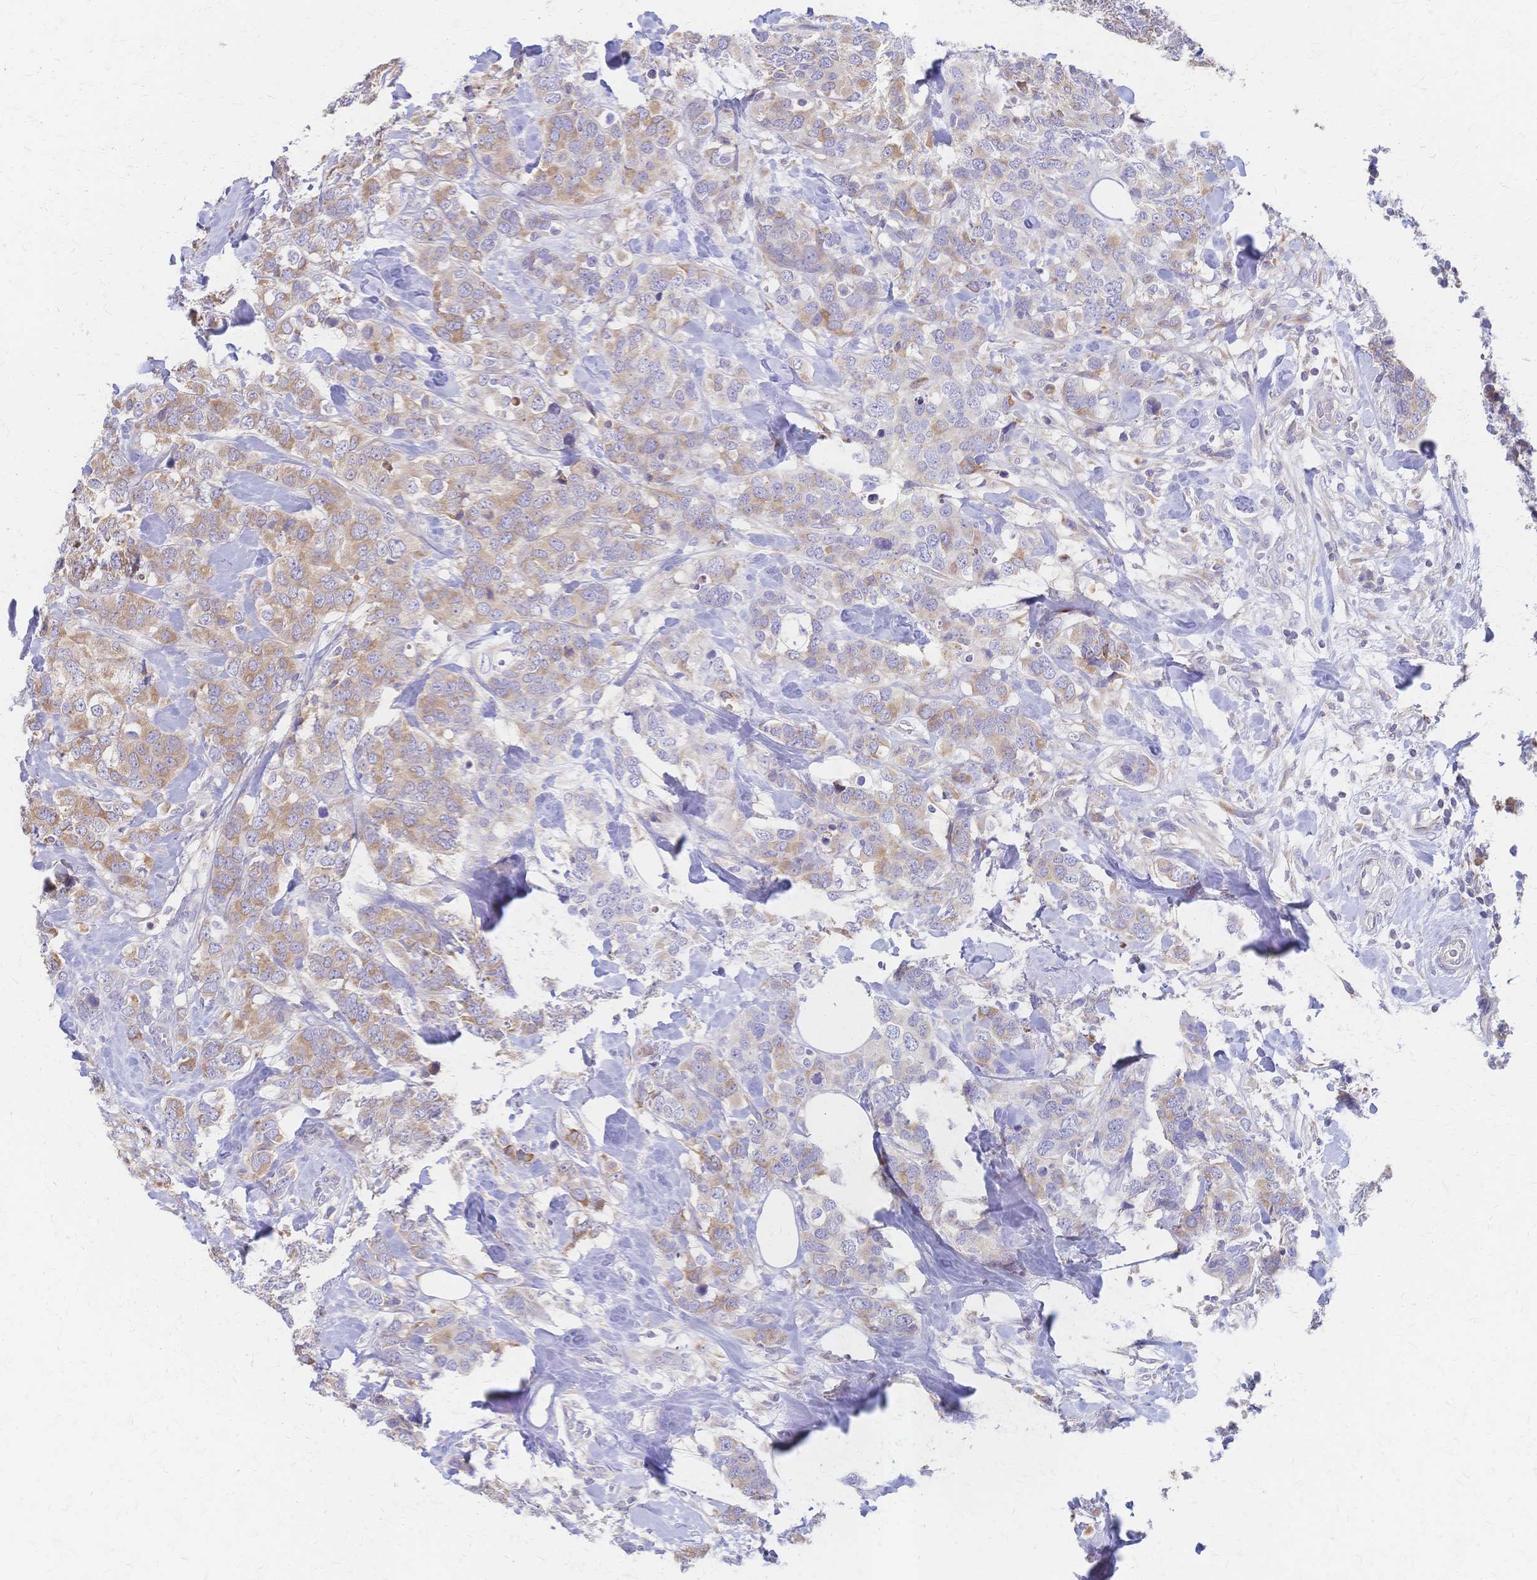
{"staining": {"intensity": "weak", "quantity": "25%-75%", "location": "cytoplasmic/membranous"}, "tissue": "breast cancer", "cell_type": "Tumor cells", "image_type": "cancer", "snomed": [{"axis": "morphology", "description": "Lobular carcinoma"}, {"axis": "topography", "description": "Breast"}], "caption": "The histopathology image displays staining of breast lobular carcinoma, revealing weak cytoplasmic/membranous protein positivity (brown color) within tumor cells.", "gene": "CYB5A", "patient": {"sex": "female", "age": 59}}